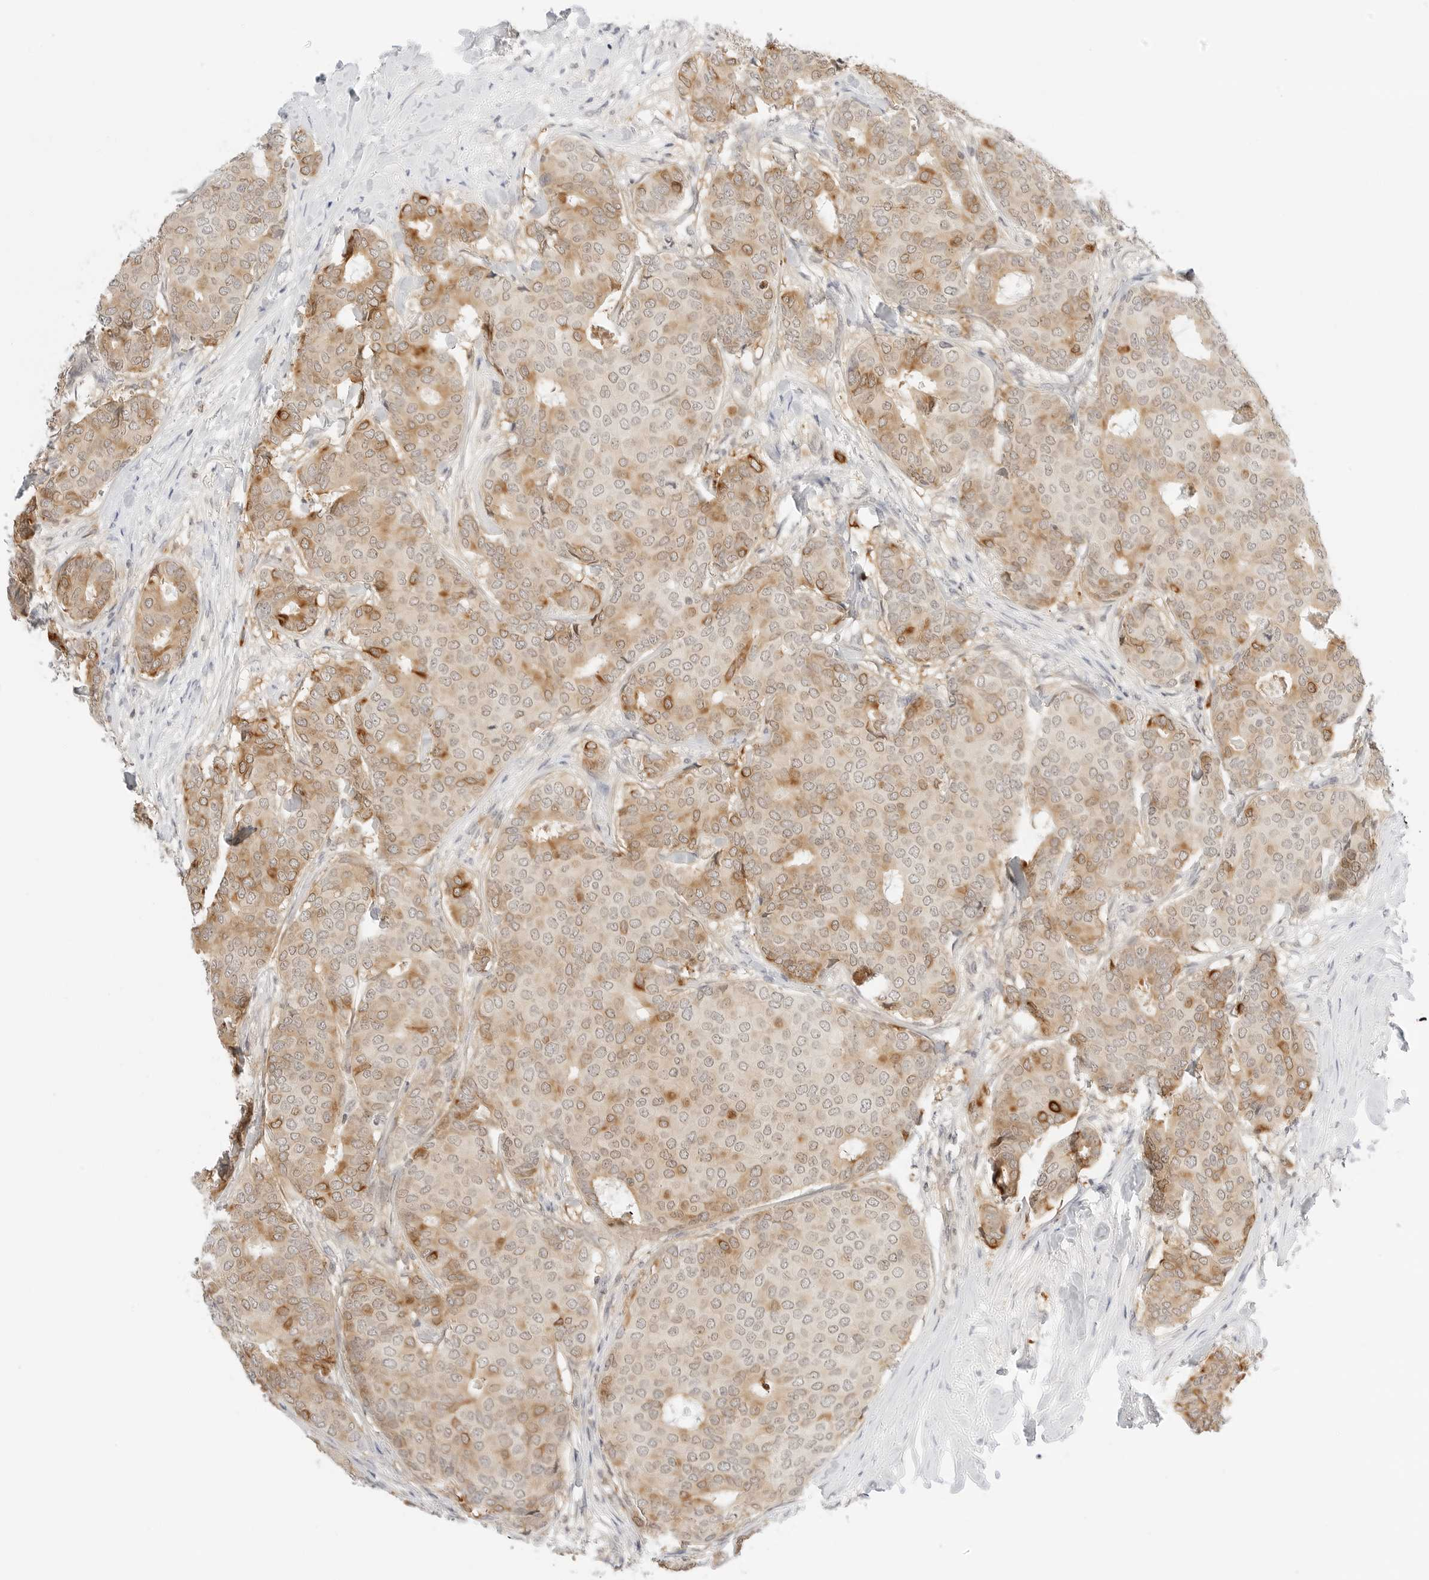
{"staining": {"intensity": "moderate", "quantity": "25%-75%", "location": "cytoplasmic/membranous"}, "tissue": "breast cancer", "cell_type": "Tumor cells", "image_type": "cancer", "snomed": [{"axis": "morphology", "description": "Duct carcinoma"}, {"axis": "topography", "description": "Breast"}], "caption": "Immunohistochemical staining of breast cancer reveals medium levels of moderate cytoplasmic/membranous positivity in about 25%-75% of tumor cells.", "gene": "TEKT2", "patient": {"sex": "female", "age": 75}}